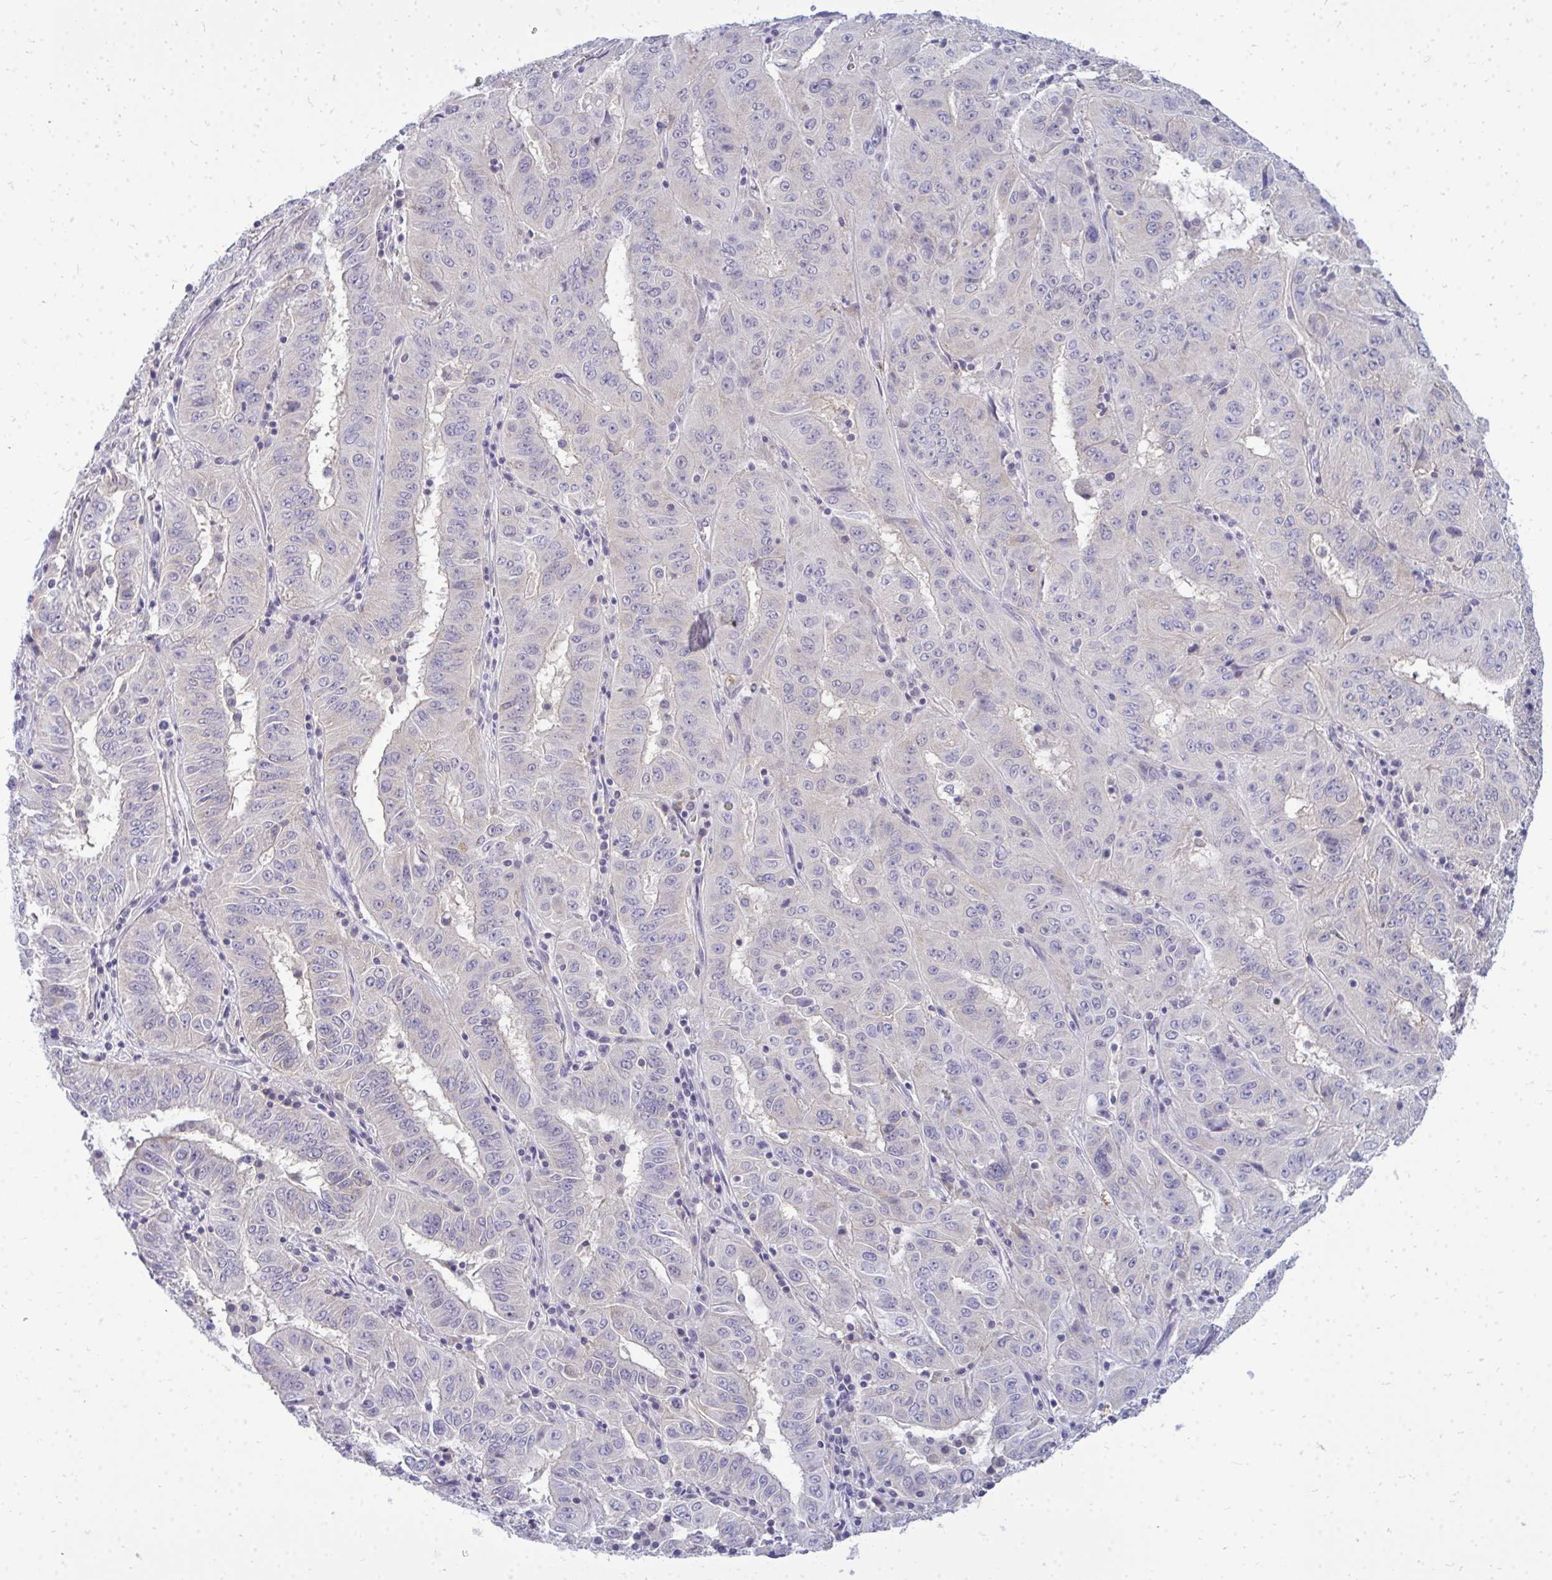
{"staining": {"intensity": "negative", "quantity": "none", "location": "none"}, "tissue": "pancreatic cancer", "cell_type": "Tumor cells", "image_type": "cancer", "snomed": [{"axis": "morphology", "description": "Adenocarcinoma, NOS"}, {"axis": "topography", "description": "Pancreas"}], "caption": "Immunohistochemistry image of neoplastic tissue: human pancreatic cancer stained with DAB reveals no significant protein staining in tumor cells.", "gene": "ACSL5", "patient": {"sex": "male", "age": 63}}